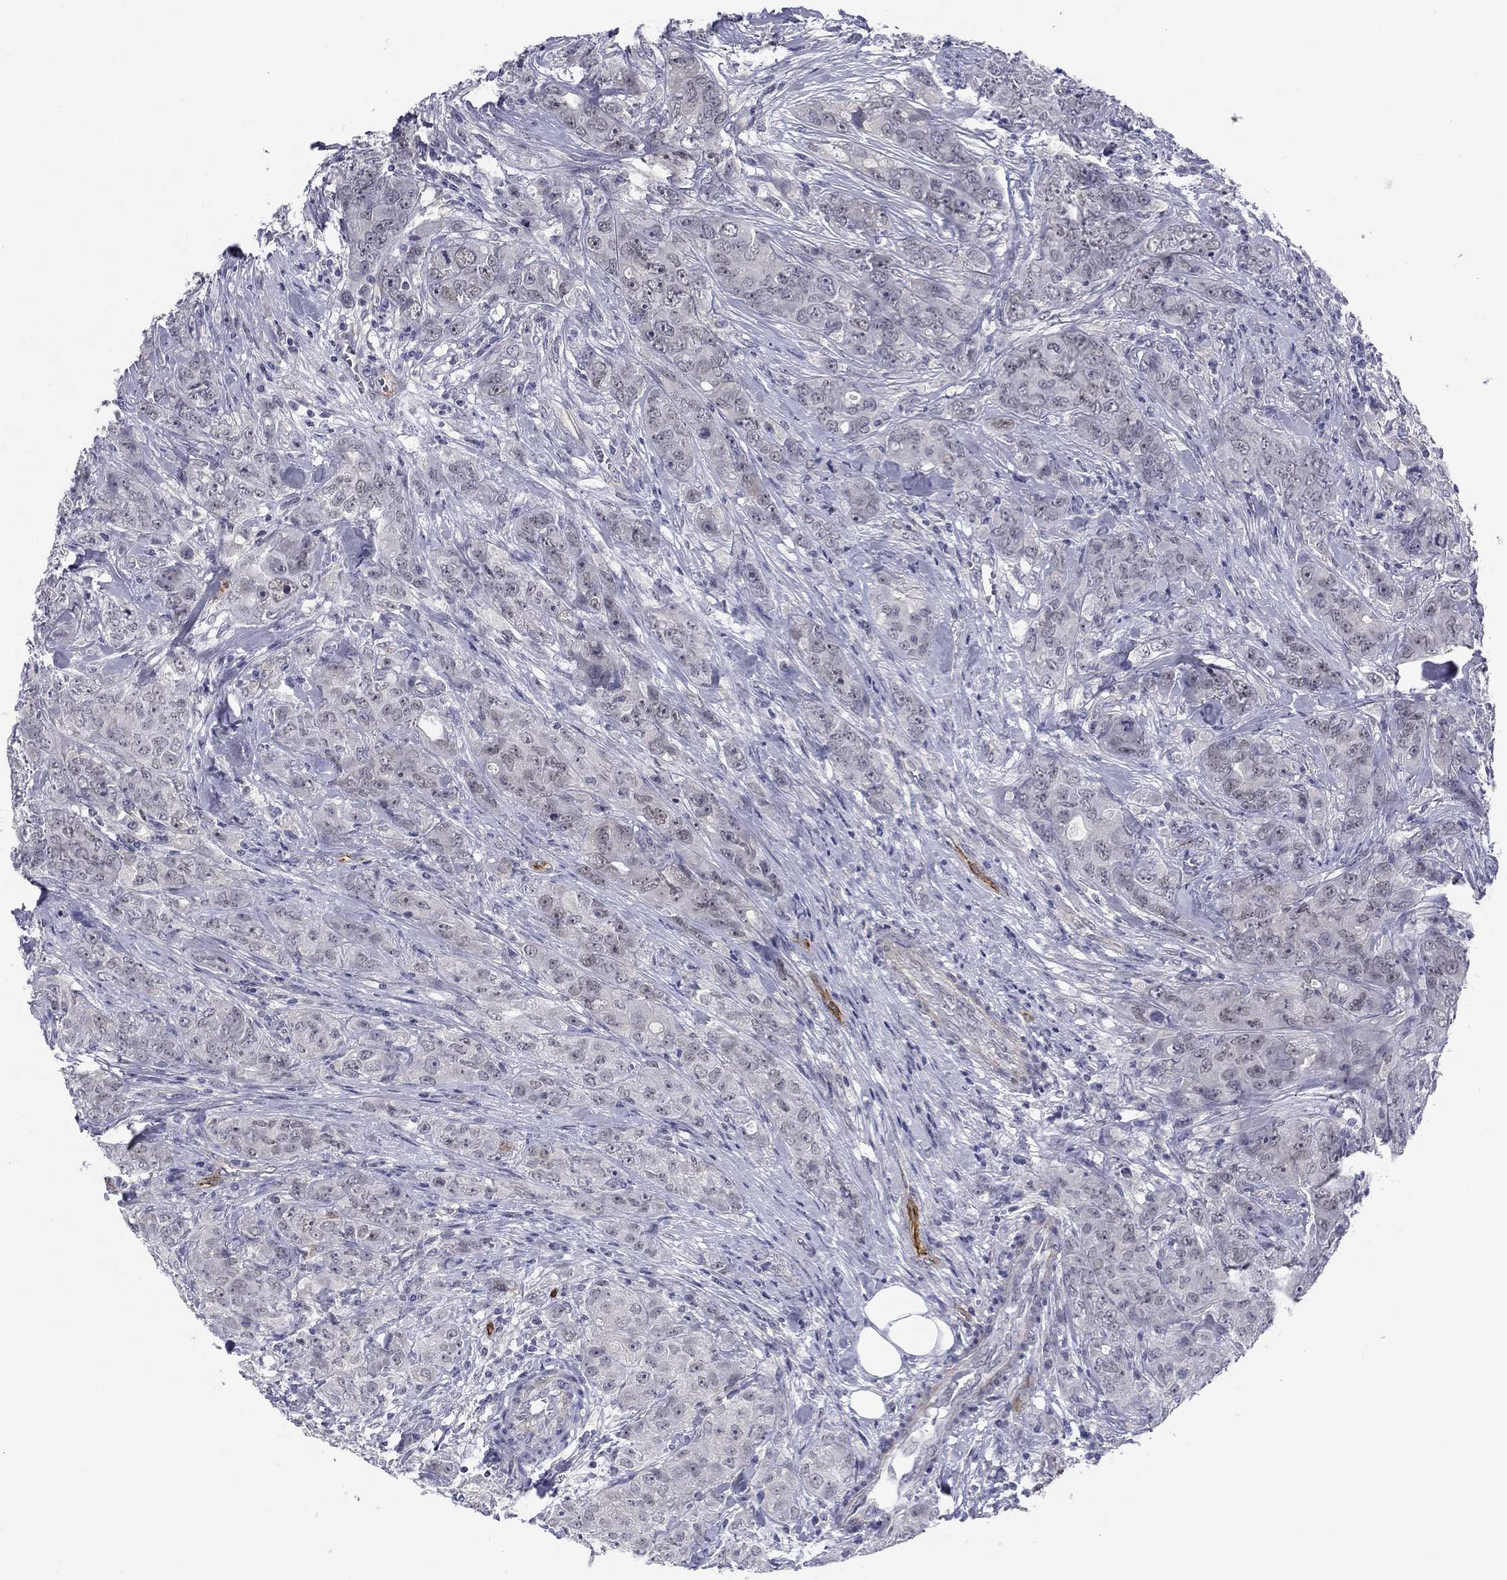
{"staining": {"intensity": "negative", "quantity": "none", "location": "none"}, "tissue": "breast cancer", "cell_type": "Tumor cells", "image_type": "cancer", "snomed": [{"axis": "morphology", "description": "Duct carcinoma"}, {"axis": "topography", "description": "Breast"}], "caption": "High power microscopy histopathology image of an IHC photomicrograph of breast cancer, revealing no significant staining in tumor cells. (DAB IHC with hematoxylin counter stain).", "gene": "TIGD4", "patient": {"sex": "female", "age": 43}}